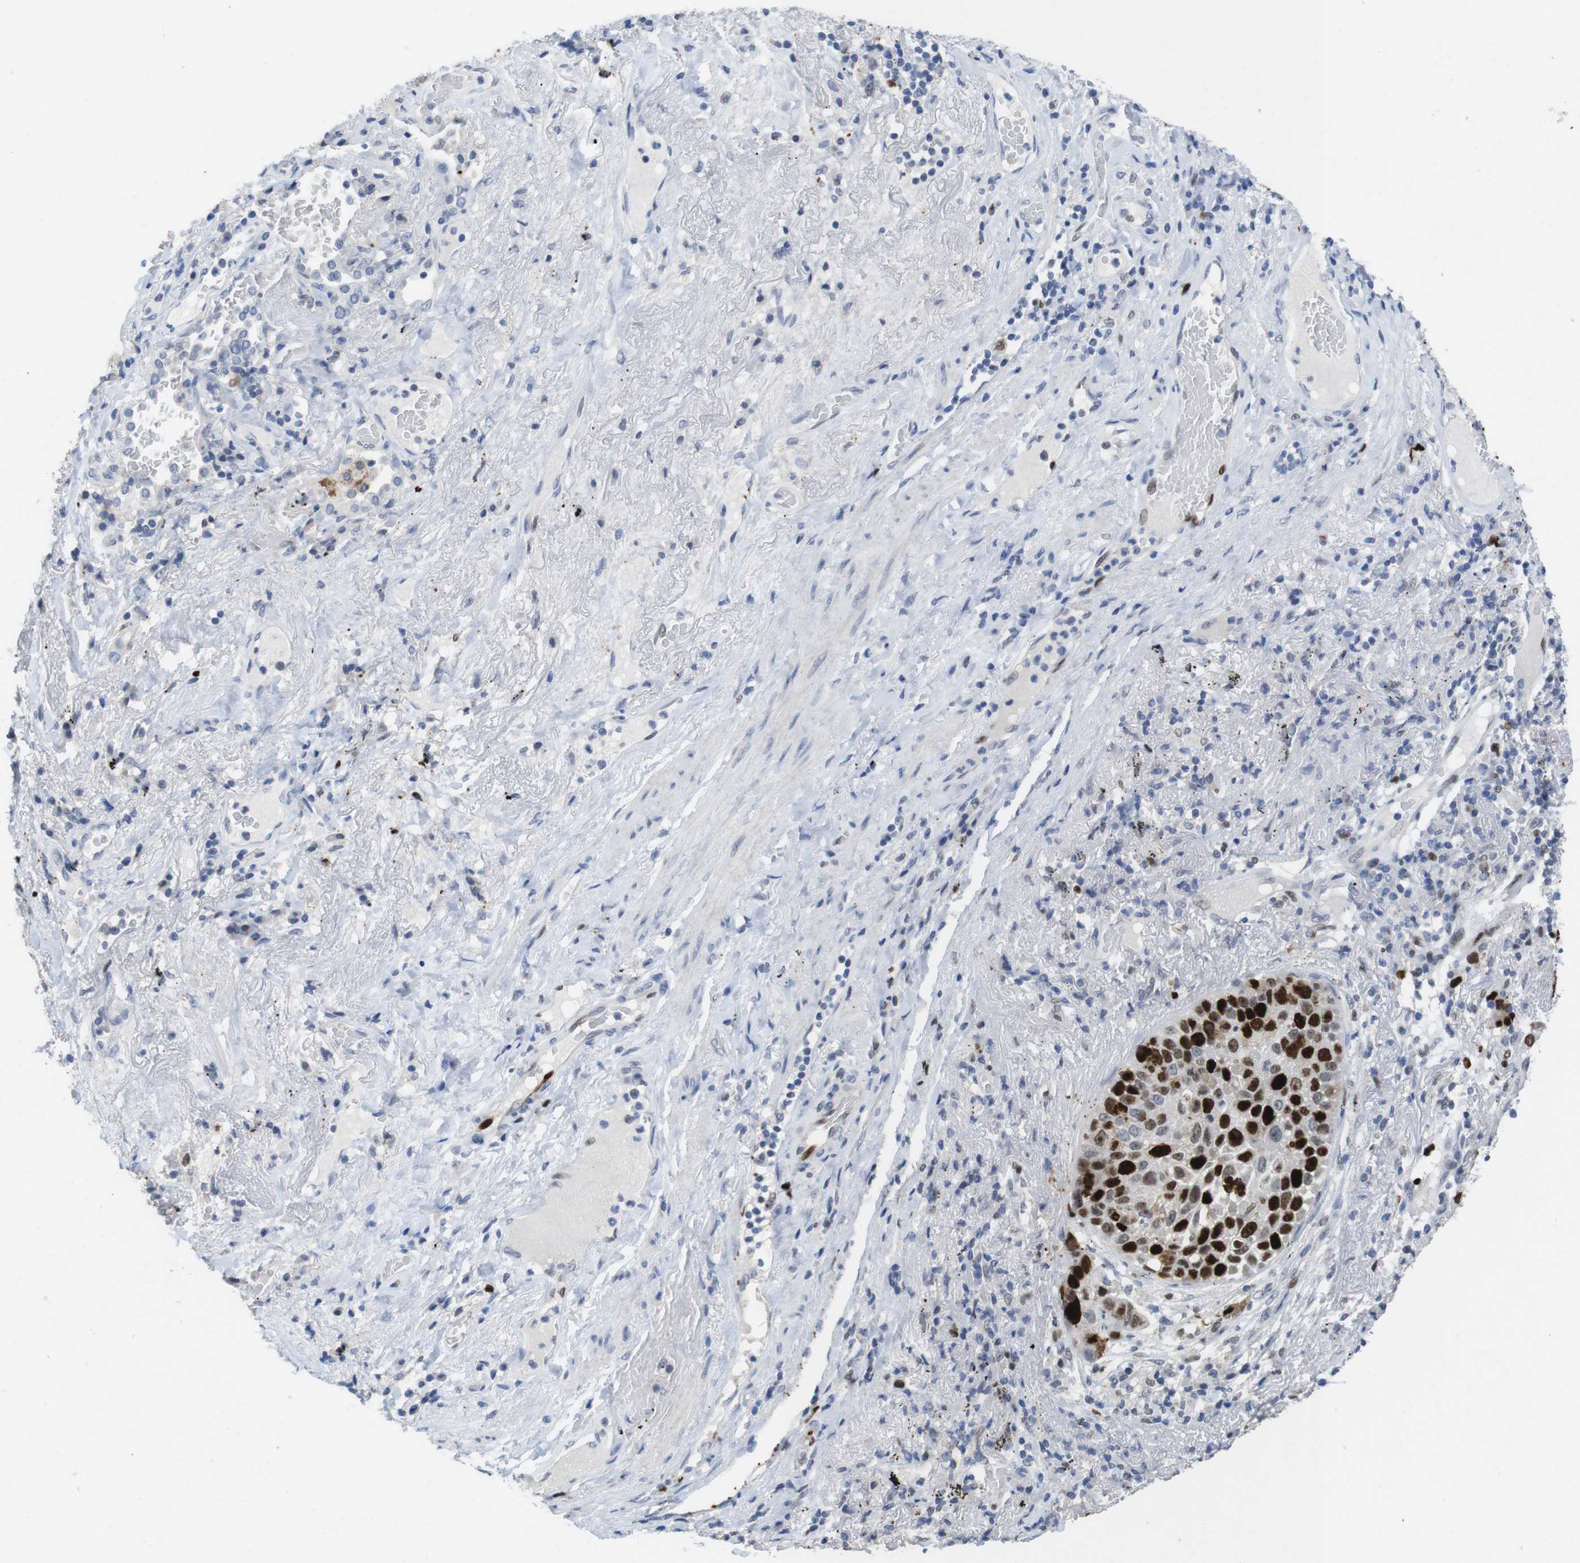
{"staining": {"intensity": "strong", "quantity": "25%-75%", "location": "nuclear"}, "tissue": "lung cancer", "cell_type": "Tumor cells", "image_type": "cancer", "snomed": [{"axis": "morphology", "description": "Squamous cell carcinoma, NOS"}, {"axis": "topography", "description": "Lung"}], "caption": "Human lung cancer (squamous cell carcinoma) stained for a protein (brown) reveals strong nuclear positive staining in about 25%-75% of tumor cells.", "gene": "KPNA2", "patient": {"sex": "male", "age": 57}}